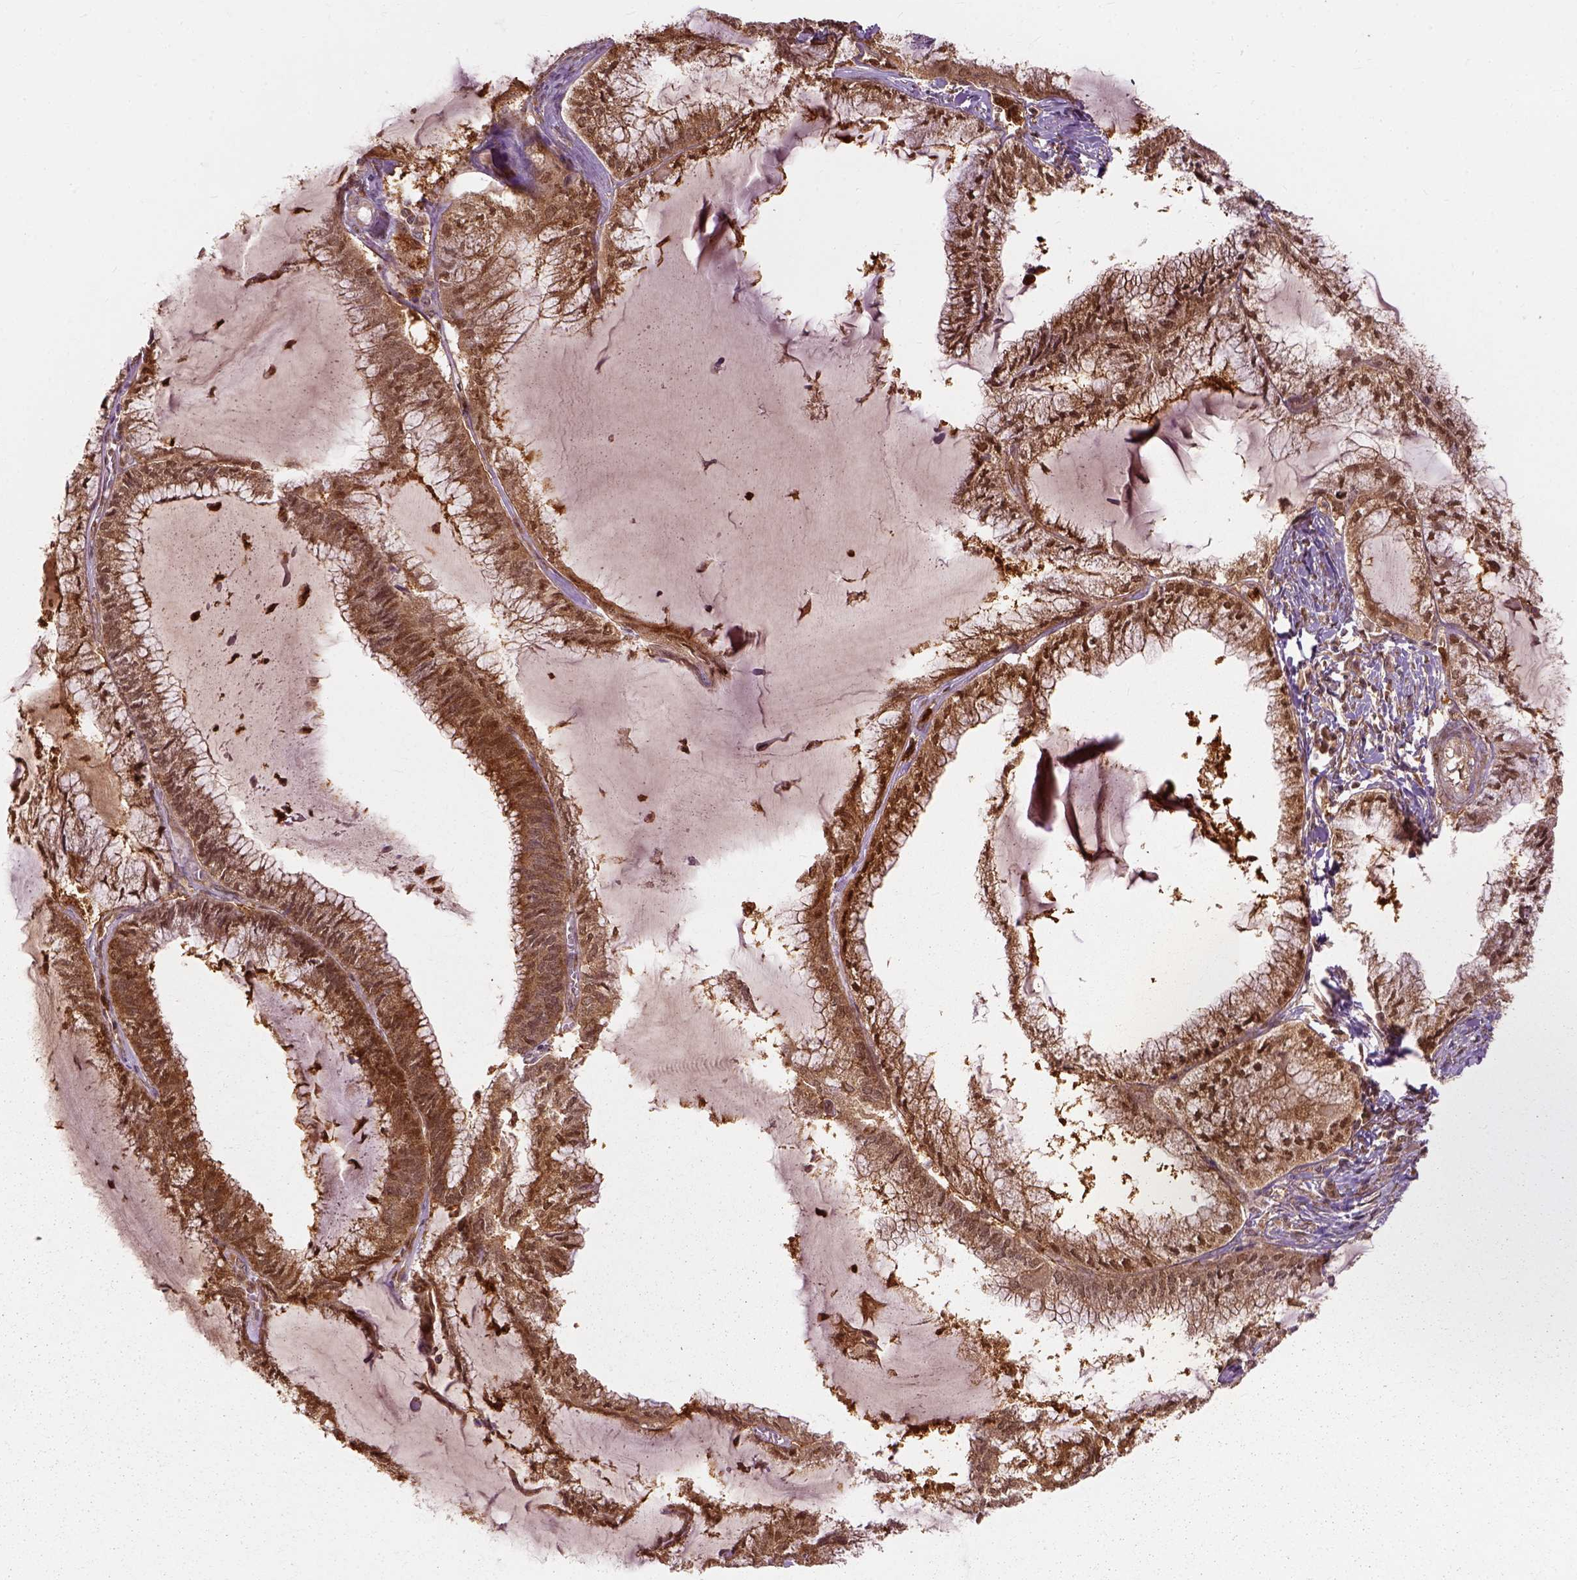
{"staining": {"intensity": "strong", "quantity": ">75%", "location": "cytoplasmic/membranous"}, "tissue": "endometrial cancer", "cell_type": "Tumor cells", "image_type": "cancer", "snomed": [{"axis": "morphology", "description": "Carcinoma, NOS"}, {"axis": "topography", "description": "Endometrium"}], "caption": "Strong cytoplasmic/membranous expression is identified in approximately >75% of tumor cells in carcinoma (endometrial).", "gene": "GPI", "patient": {"sex": "female", "age": 62}}